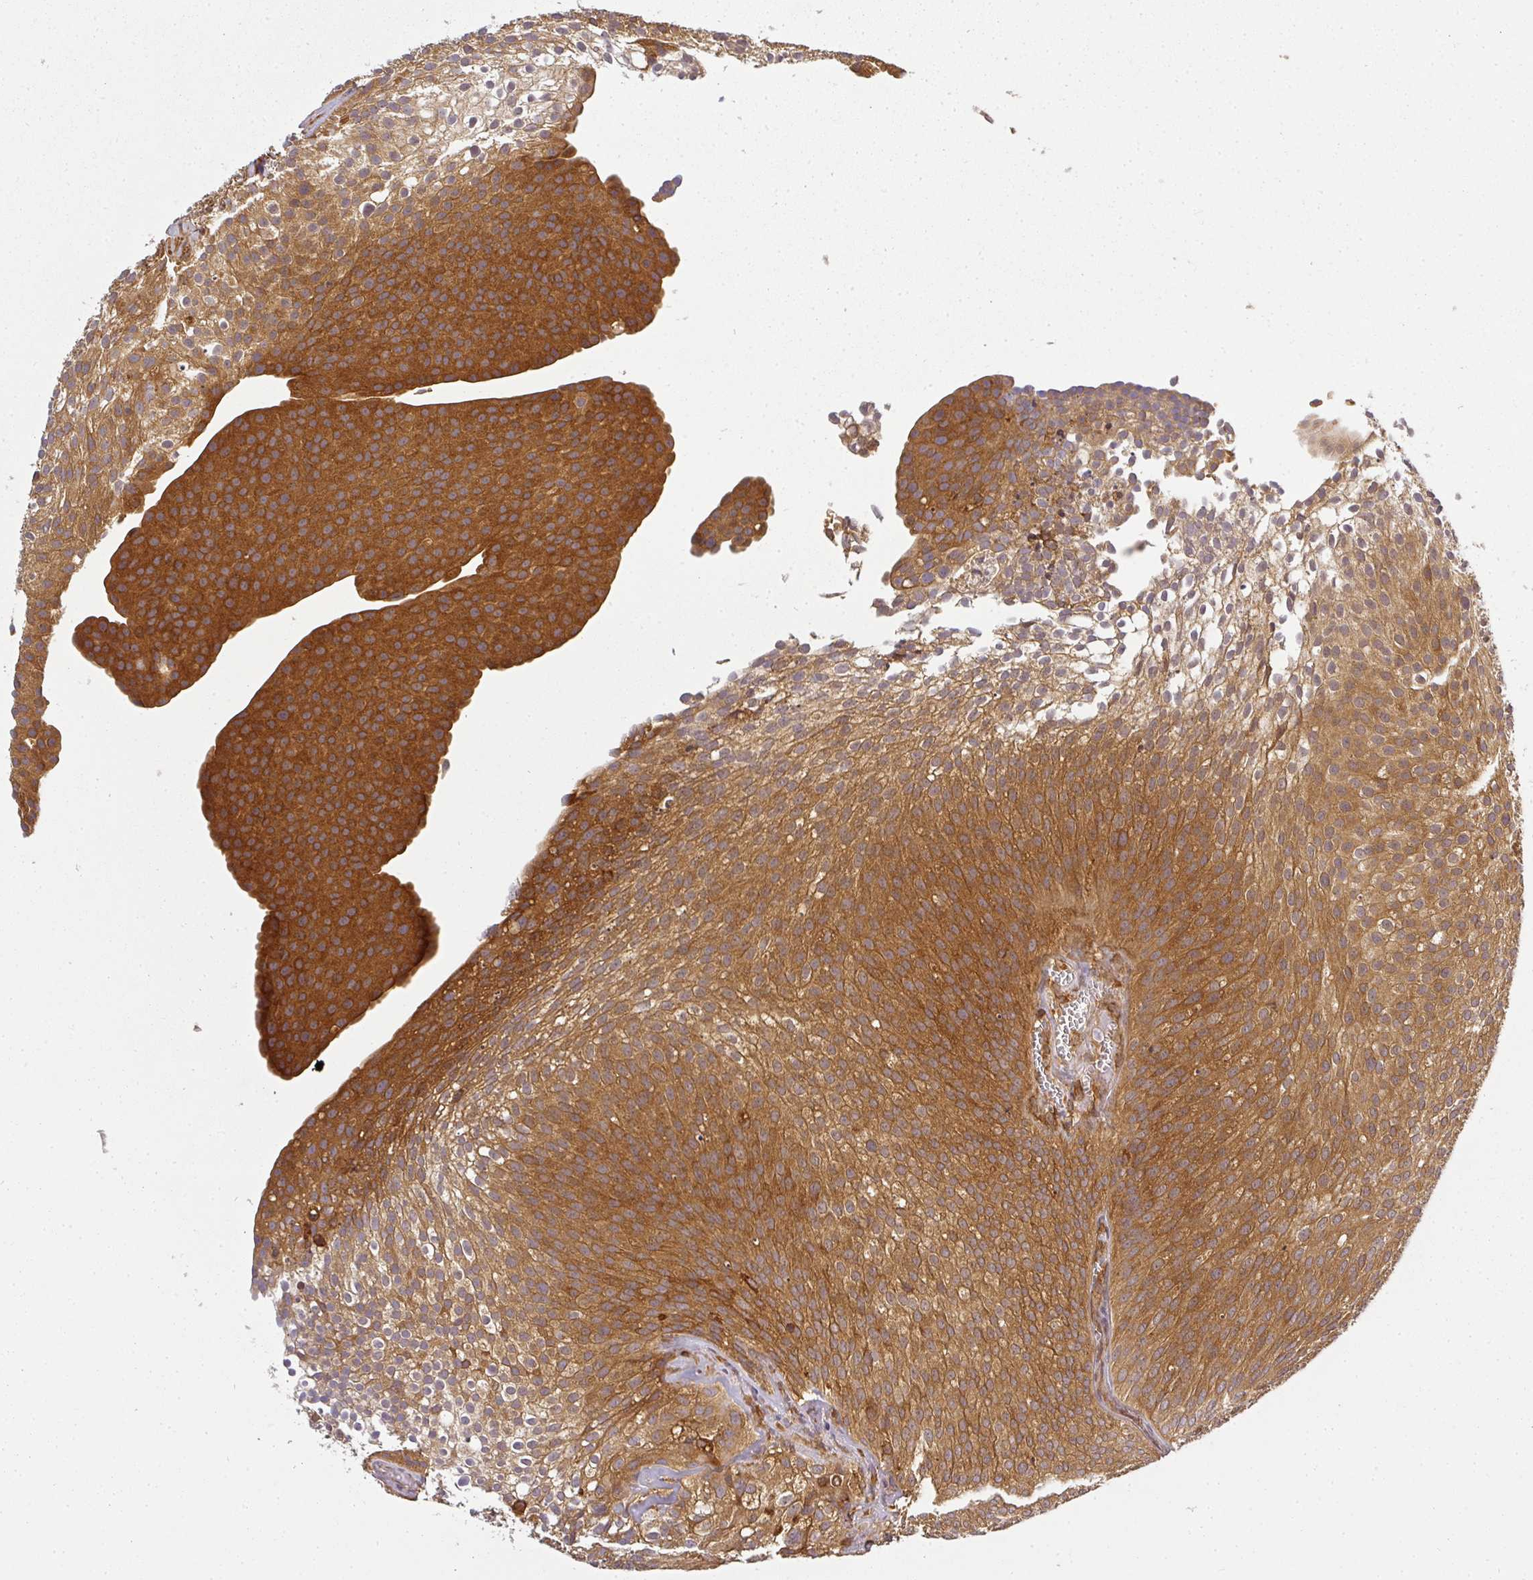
{"staining": {"intensity": "strong", "quantity": ">75%", "location": "cytoplasmic/membranous,nuclear"}, "tissue": "urothelial cancer", "cell_type": "Tumor cells", "image_type": "cancer", "snomed": [{"axis": "morphology", "description": "Urothelial carcinoma, Low grade"}, {"axis": "topography", "description": "Urinary bladder"}], "caption": "Protein analysis of urothelial cancer tissue displays strong cytoplasmic/membranous and nuclear staining in approximately >75% of tumor cells. Nuclei are stained in blue.", "gene": "PPP6R3", "patient": {"sex": "male", "age": 91}}